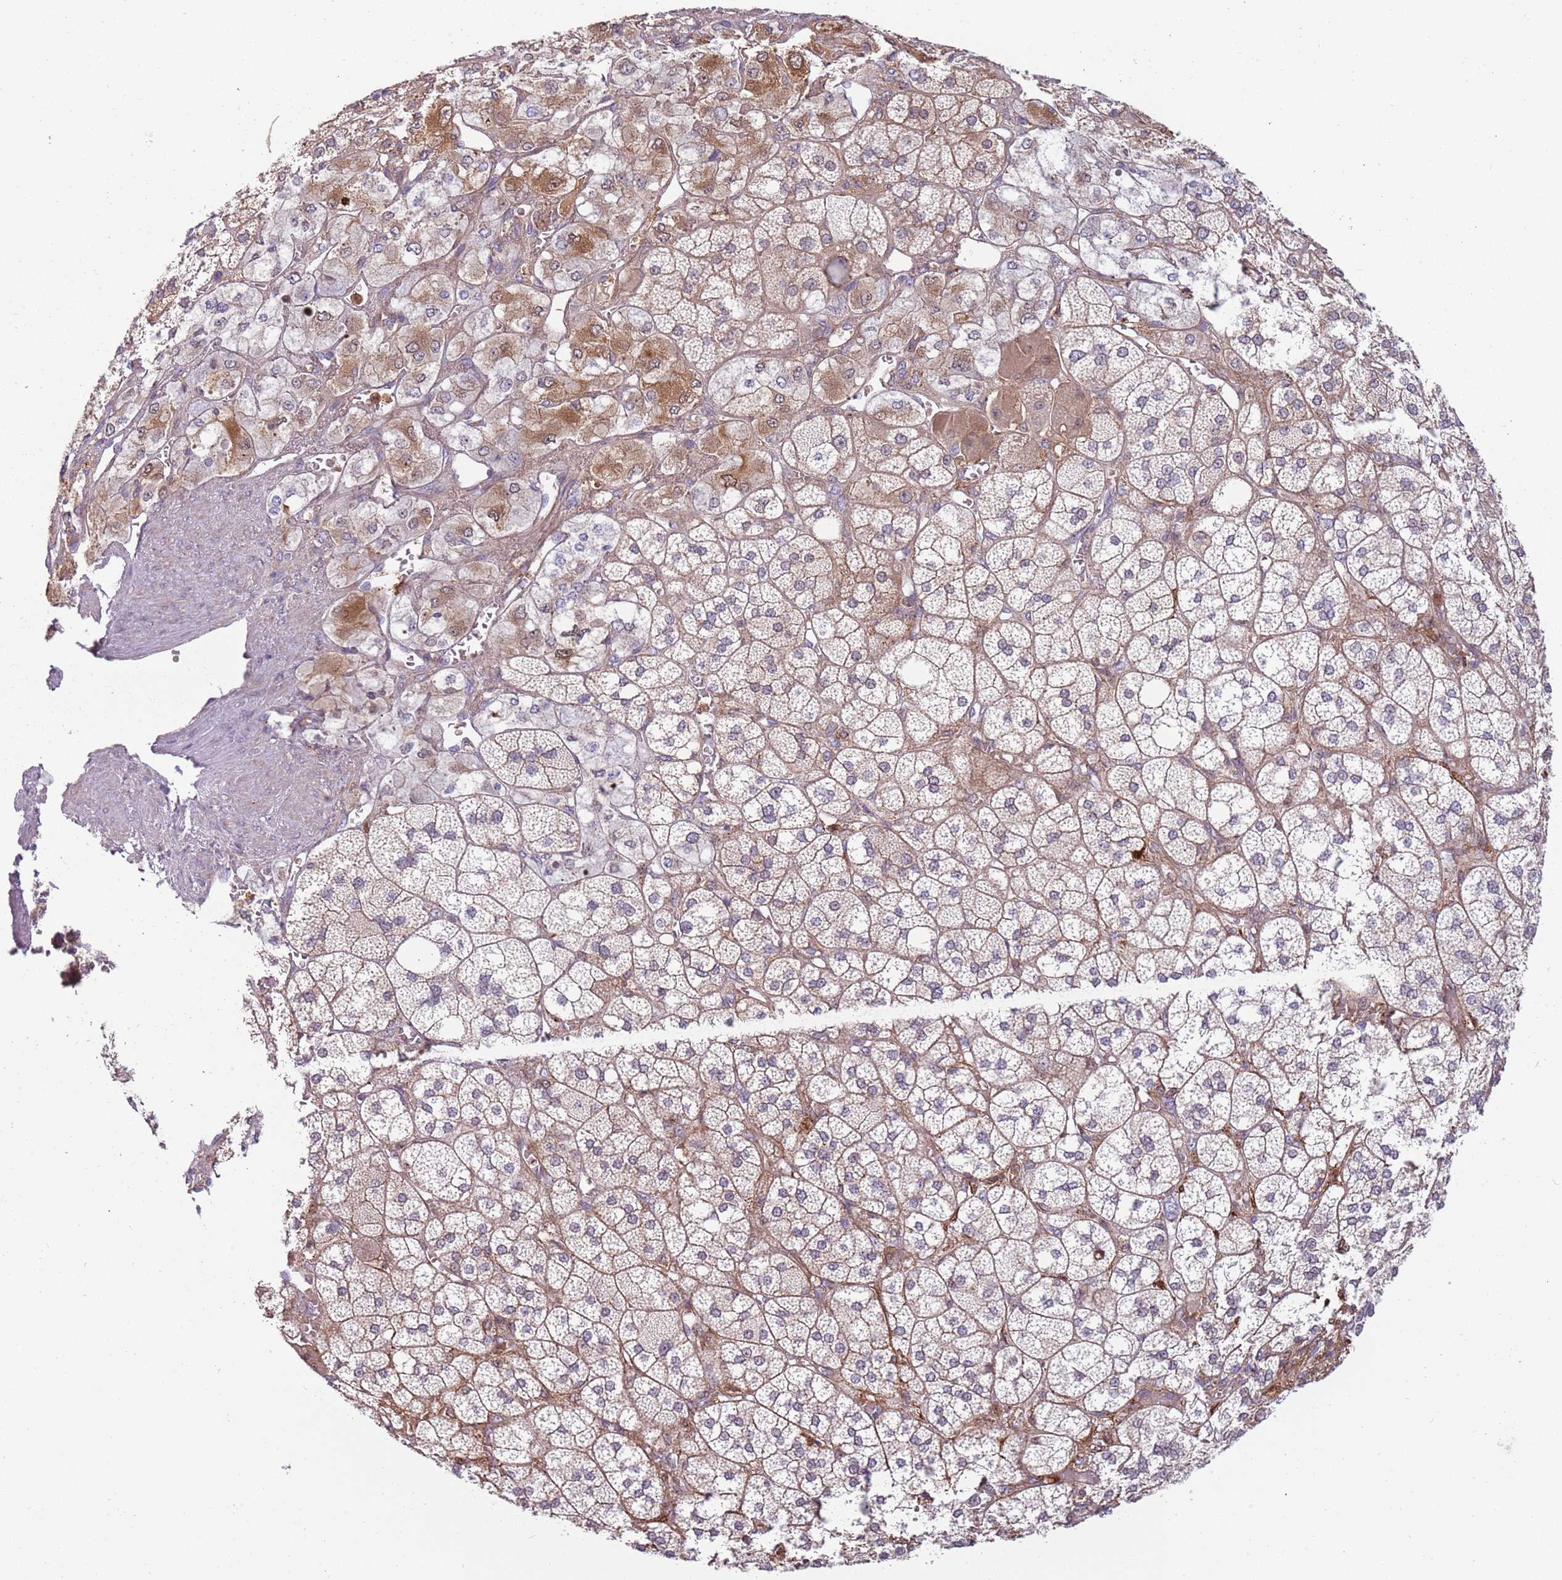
{"staining": {"intensity": "moderate", "quantity": "25%-75%", "location": "cytoplasmic/membranous"}, "tissue": "adrenal gland", "cell_type": "Glandular cells", "image_type": "normal", "snomed": [{"axis": "morphology", "description": "Normal tissue, NOS"}, {"axis": "topography", "description": "Adrenal gland"}], "caption": "High-magnification brightfield microscopy of unremarkable adrenal gland stained with DAB (3,3'-diaminobenzidine) (brown) and counterstained with hematoxylin (blue). glandular cells exhibit moderate cytoplasmic/membranous positivity is present in about25%-75% of cells.", "gene": "NADK", "patient": {"sex": "male", "age": 61}}